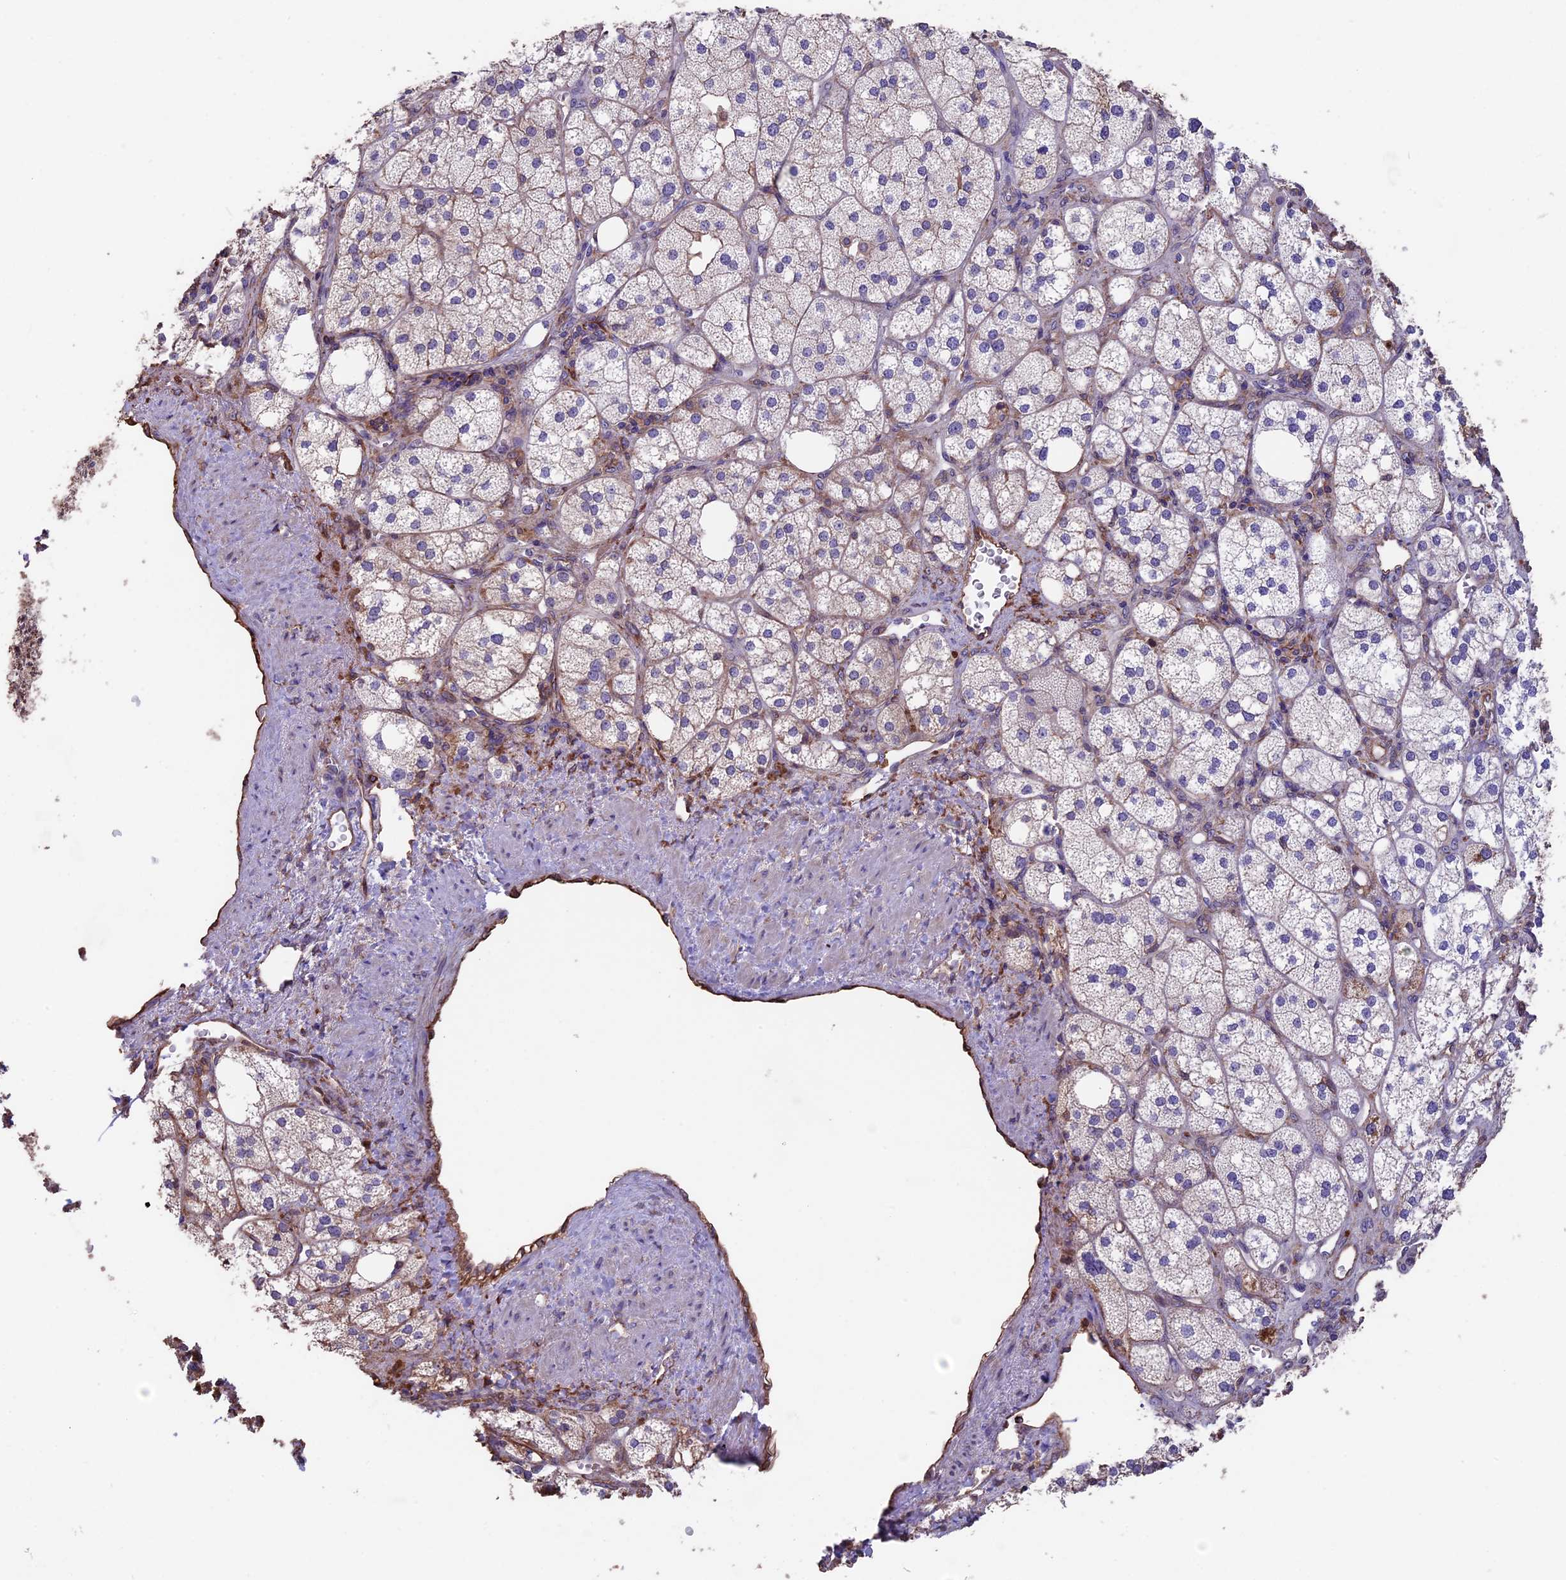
{"staining": {"intensity": "moderate", "quantity": "<25%", "location": "cytoplasmic/membranous"}, "tissue": "adrenal gland", "cell_type": "Glandular cells", "image_type": "normal", "snomed": [{"axis": "morphology", "description": "Normal tissue, NOS"}, {"axis": "topography", "description": "Adrenal gland"}], "caption": "An immunohistochemistry histopathology image of benign tissue is shown. Protein staining in brown labels moderate cytoplasmic/membranous positivity in adrenal gland within glandular cells. (IHC, brightfield microscopy, high magnification).", "gene": "SEH1L", "patient": {"sex": "male", "age": 61}}